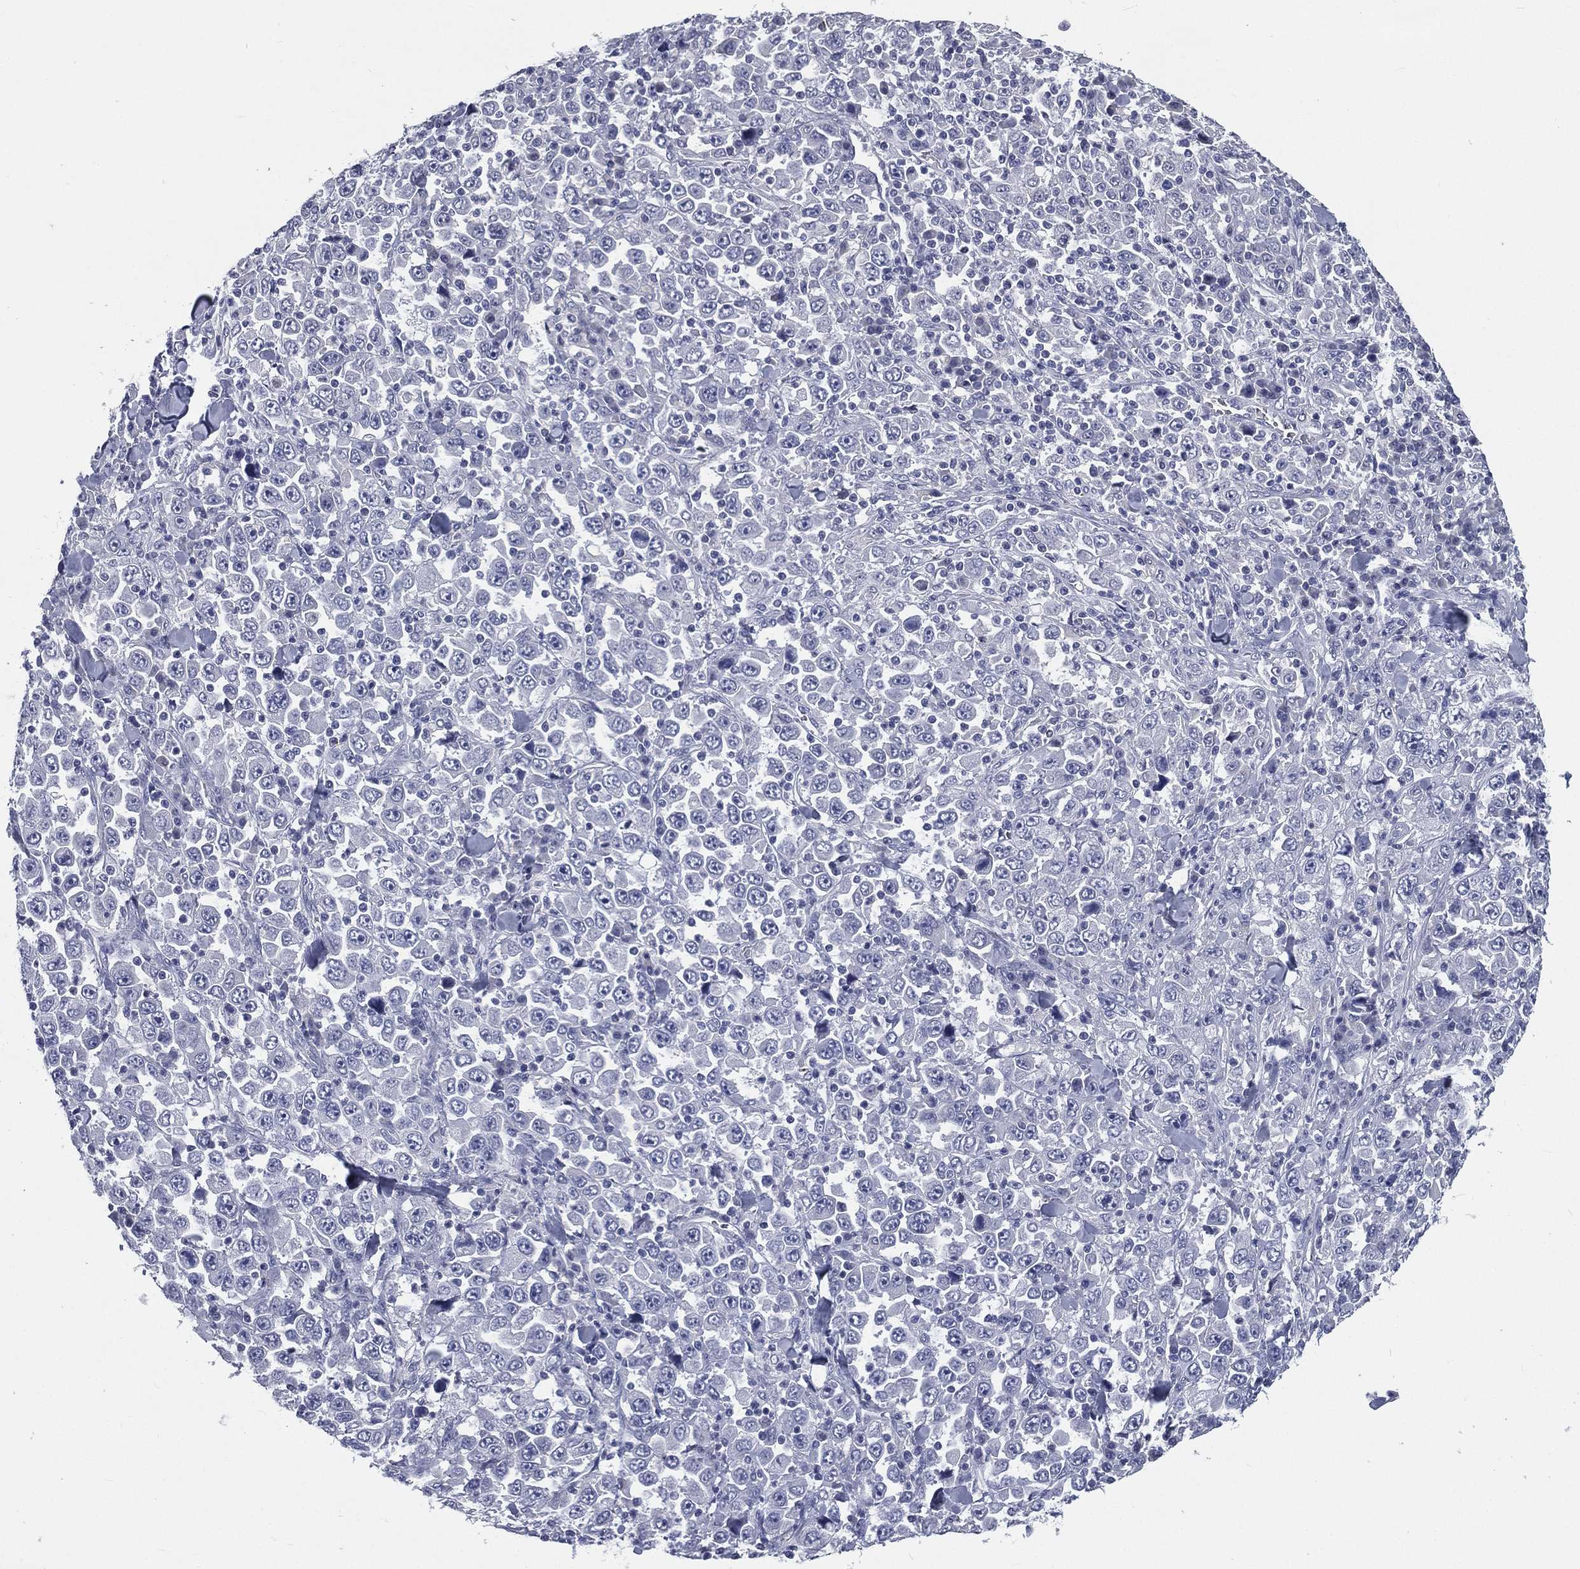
{"staining": {"intensity": "negative", "quantity": "none", "location": "none"}, "tissue": "stomach cancer", "cell_type": "Tumor cells", "image_type": "cancer", "snomed": [{"axis": "morphology", "description": "Normal tissue, NOS"}, {"axis": "morphology", "description": "Adenocarcinoma, NOS"}, {"axis": "topography", "description": "Stomach, upper"}, {"axis": "topography", "description": "Stomach"}], "caption": "An image of human adenocarcinoma (stomach) is negative for staining in tumor cells.", "gene": "IFT27", "patient": {"sex": "male", "age": 59}}